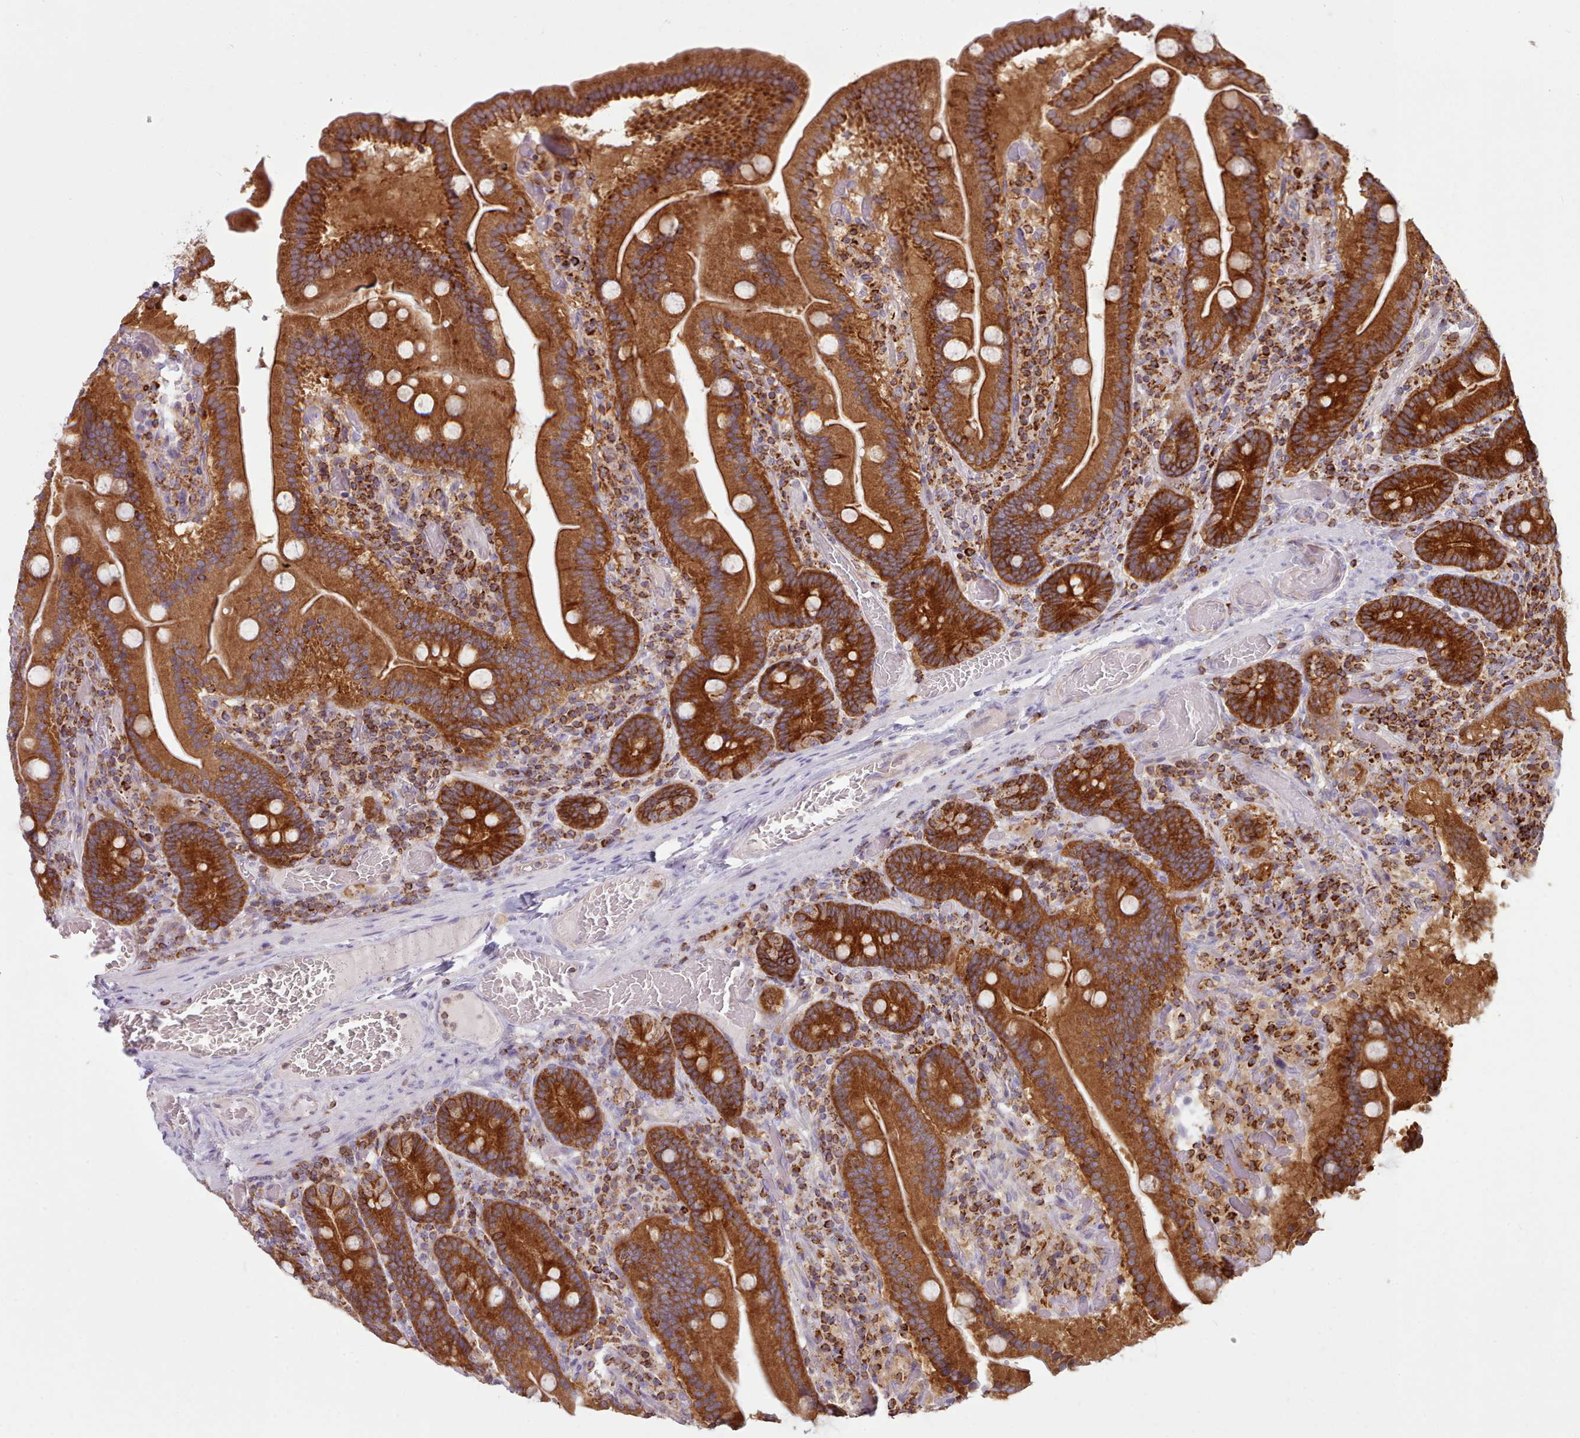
{"staining": {"intensity": "strong", "quantity": ">75%", "location": "cytoplasmic/membranous"}, "tissue": "duodenum", "cell_type": "Glandular cells", "image_type": "normal", "snomed": [{"axis": "morphology", "description": "Normal tissue, NOS"}, {"axis": "topography", "description": "Duodenum"}], "caption": "Immunohistochemistry (IHC) staining of normal duodenum, which displays high levels of strong cytoplasmic/membranous positivity in approximately >75% of glandular cells indicating strong cytoplasmic/membranous protein staining. The staining was performed using DAB (brown) for protein detection and nuclei were counterstained in hematoxylin (blue).", "gene": "CRYBG1", "patient": {"sex": "female", "age": 62}}